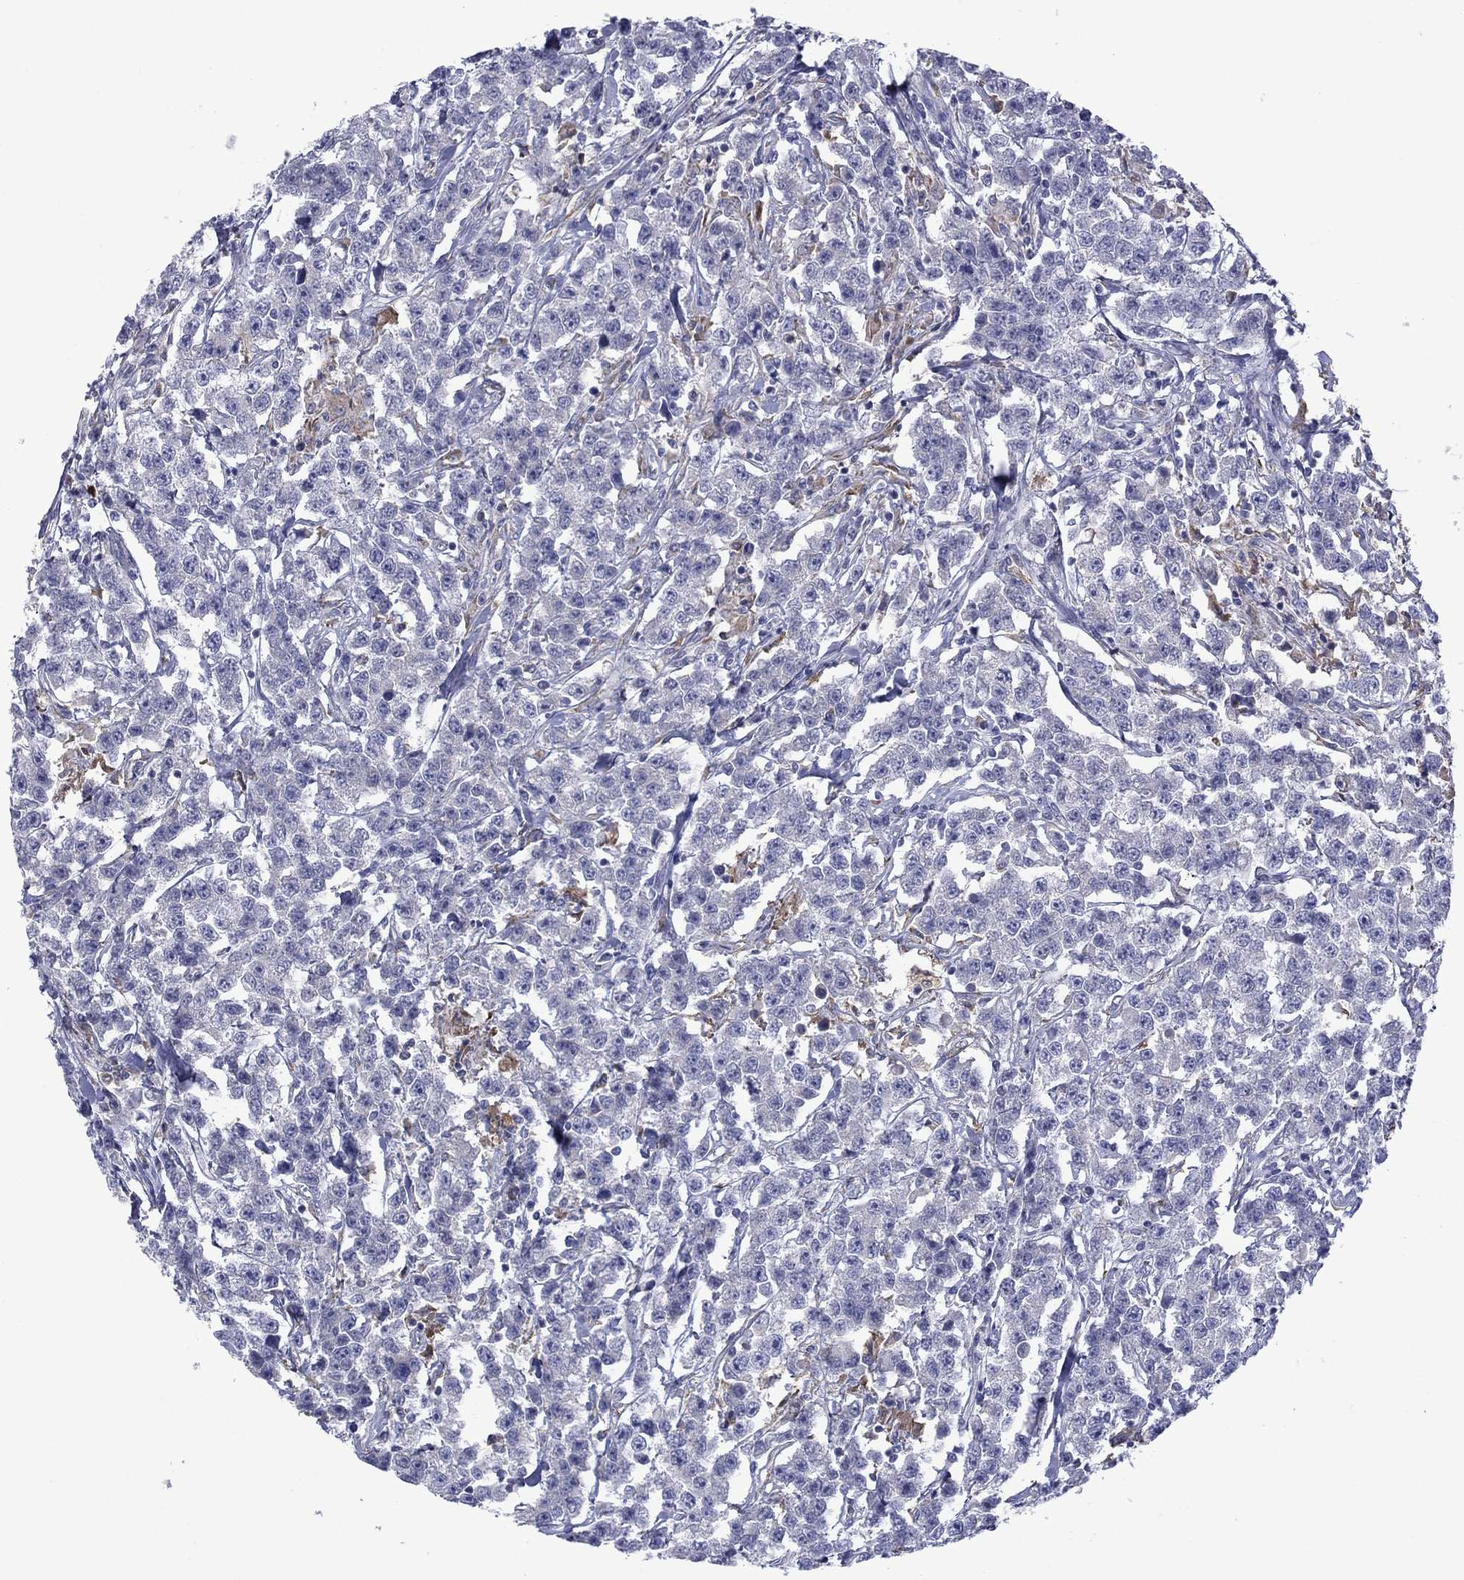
{"staining": {"intensity": "negative", "quantity": "none", "location": "none"}, "tissue": "testis cancer", "cell_type": "Tumor cells", "image_type": "cancer", "snomed": [{"axis": "morphology", "description": "Seminoma, NOS"}, {"axis": "topography", "description": "Testis"}], "caption": "Immunohistochemistry (IHC) micrograph of testis seminoma stained for a protein (brown), which demonstrates no staining in tumor cells. (DAB IHC with hematoxylin counter stain).", "gene": "TMPRSS11A", "patient": {"sex": "male", "age": 59}}